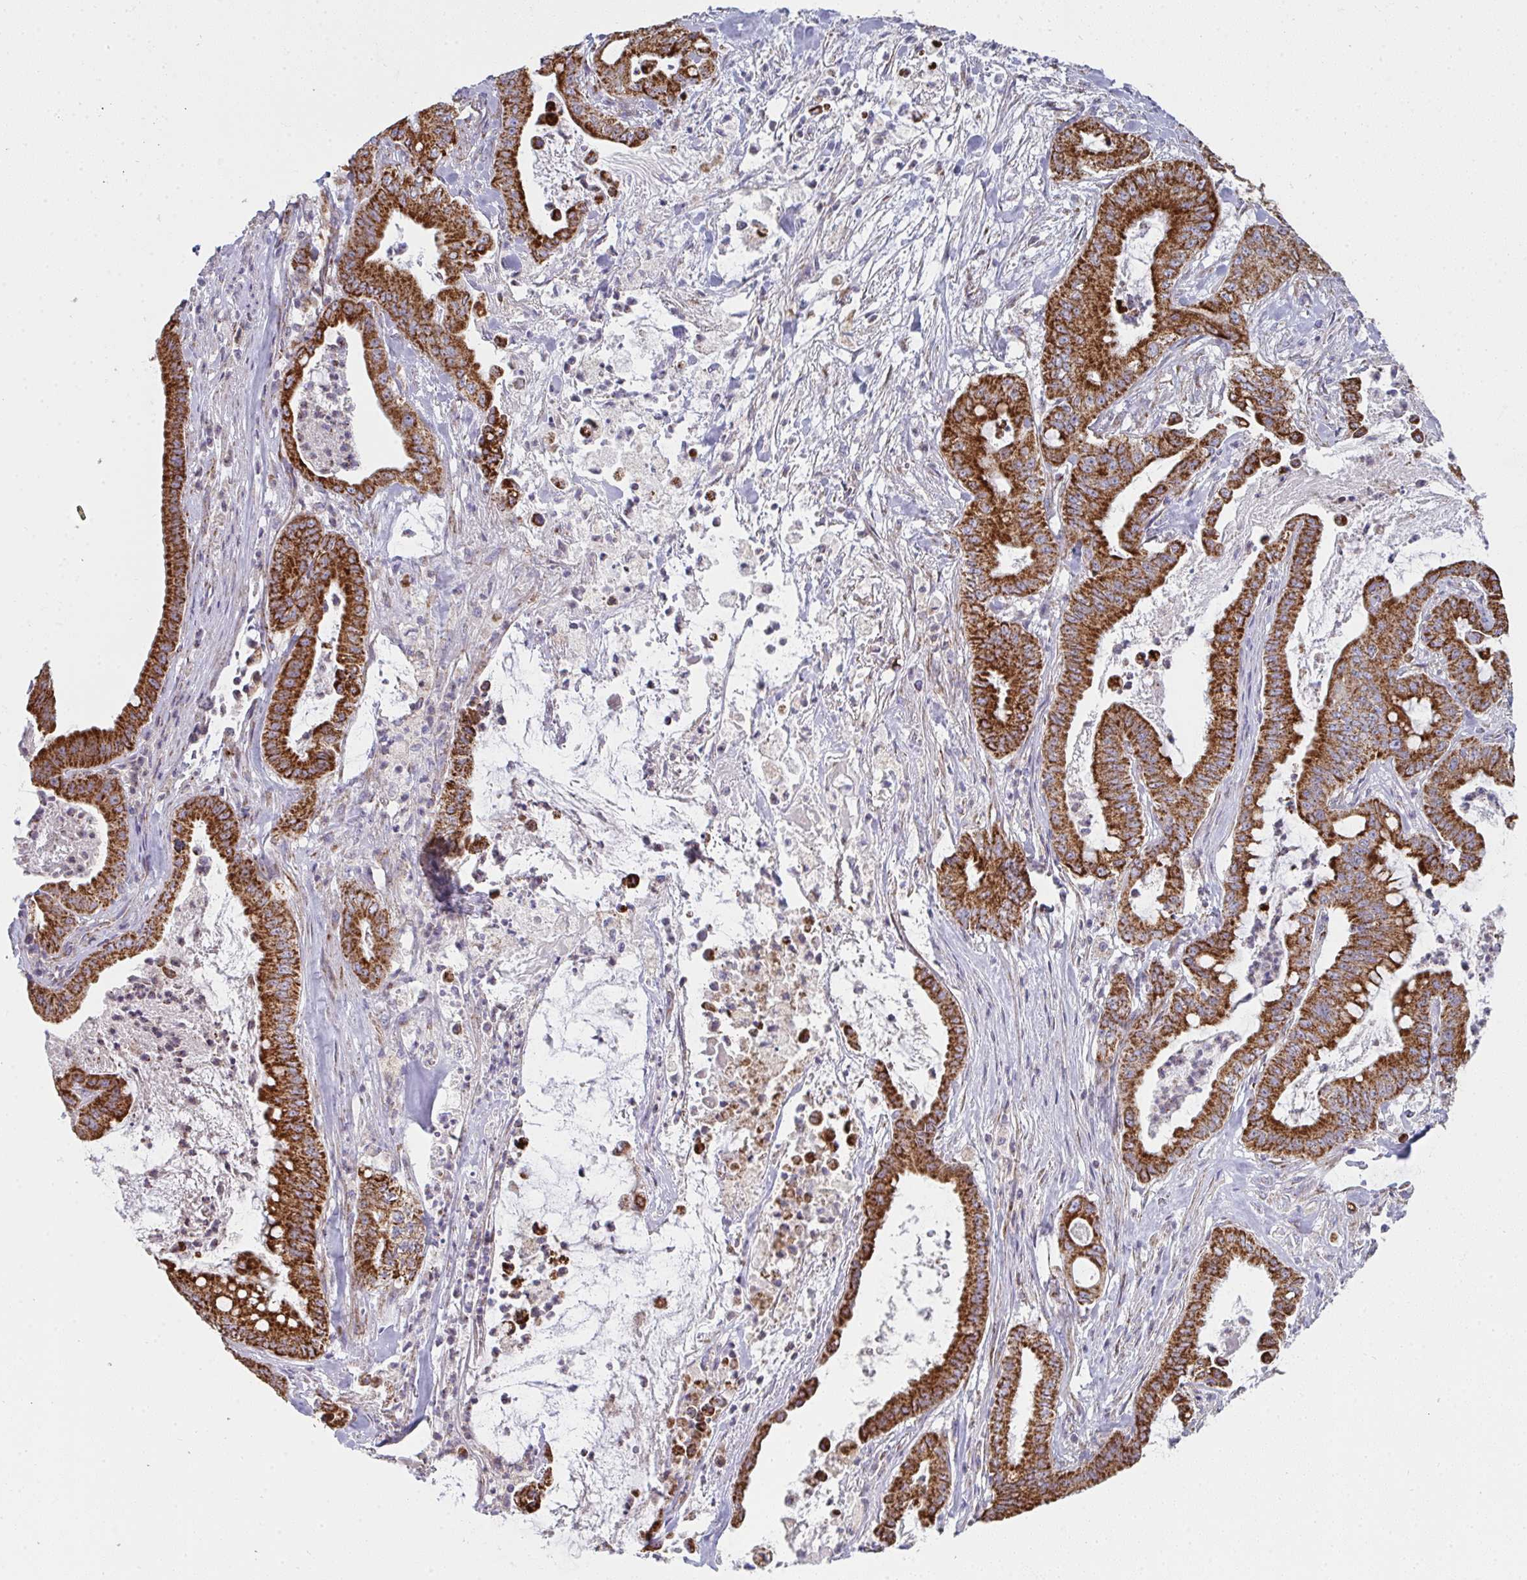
{"staining": {"intensity": "strong", "quantity": ">75%", "location": "cytoplasmic/membranous"}, "tissue": "pancreatic cancer", "cell_type": "Tumor cells", "image_type": "cancer", "snomed": [{"axis": "morphology", "description": "Adenocarcinoma, NOS"}, {"axis": "topography", "description": "Pancreas"}], "caption": "The histopathology image displays immunohistochemical staining of pancreatic cancer (adenocarcinoma). There is strong cytoplasmic/membranous staining is present in approximately >75% of tumor cells.", "gene": "FAHD1", "patient": {"sex": "male", "age": 71}}